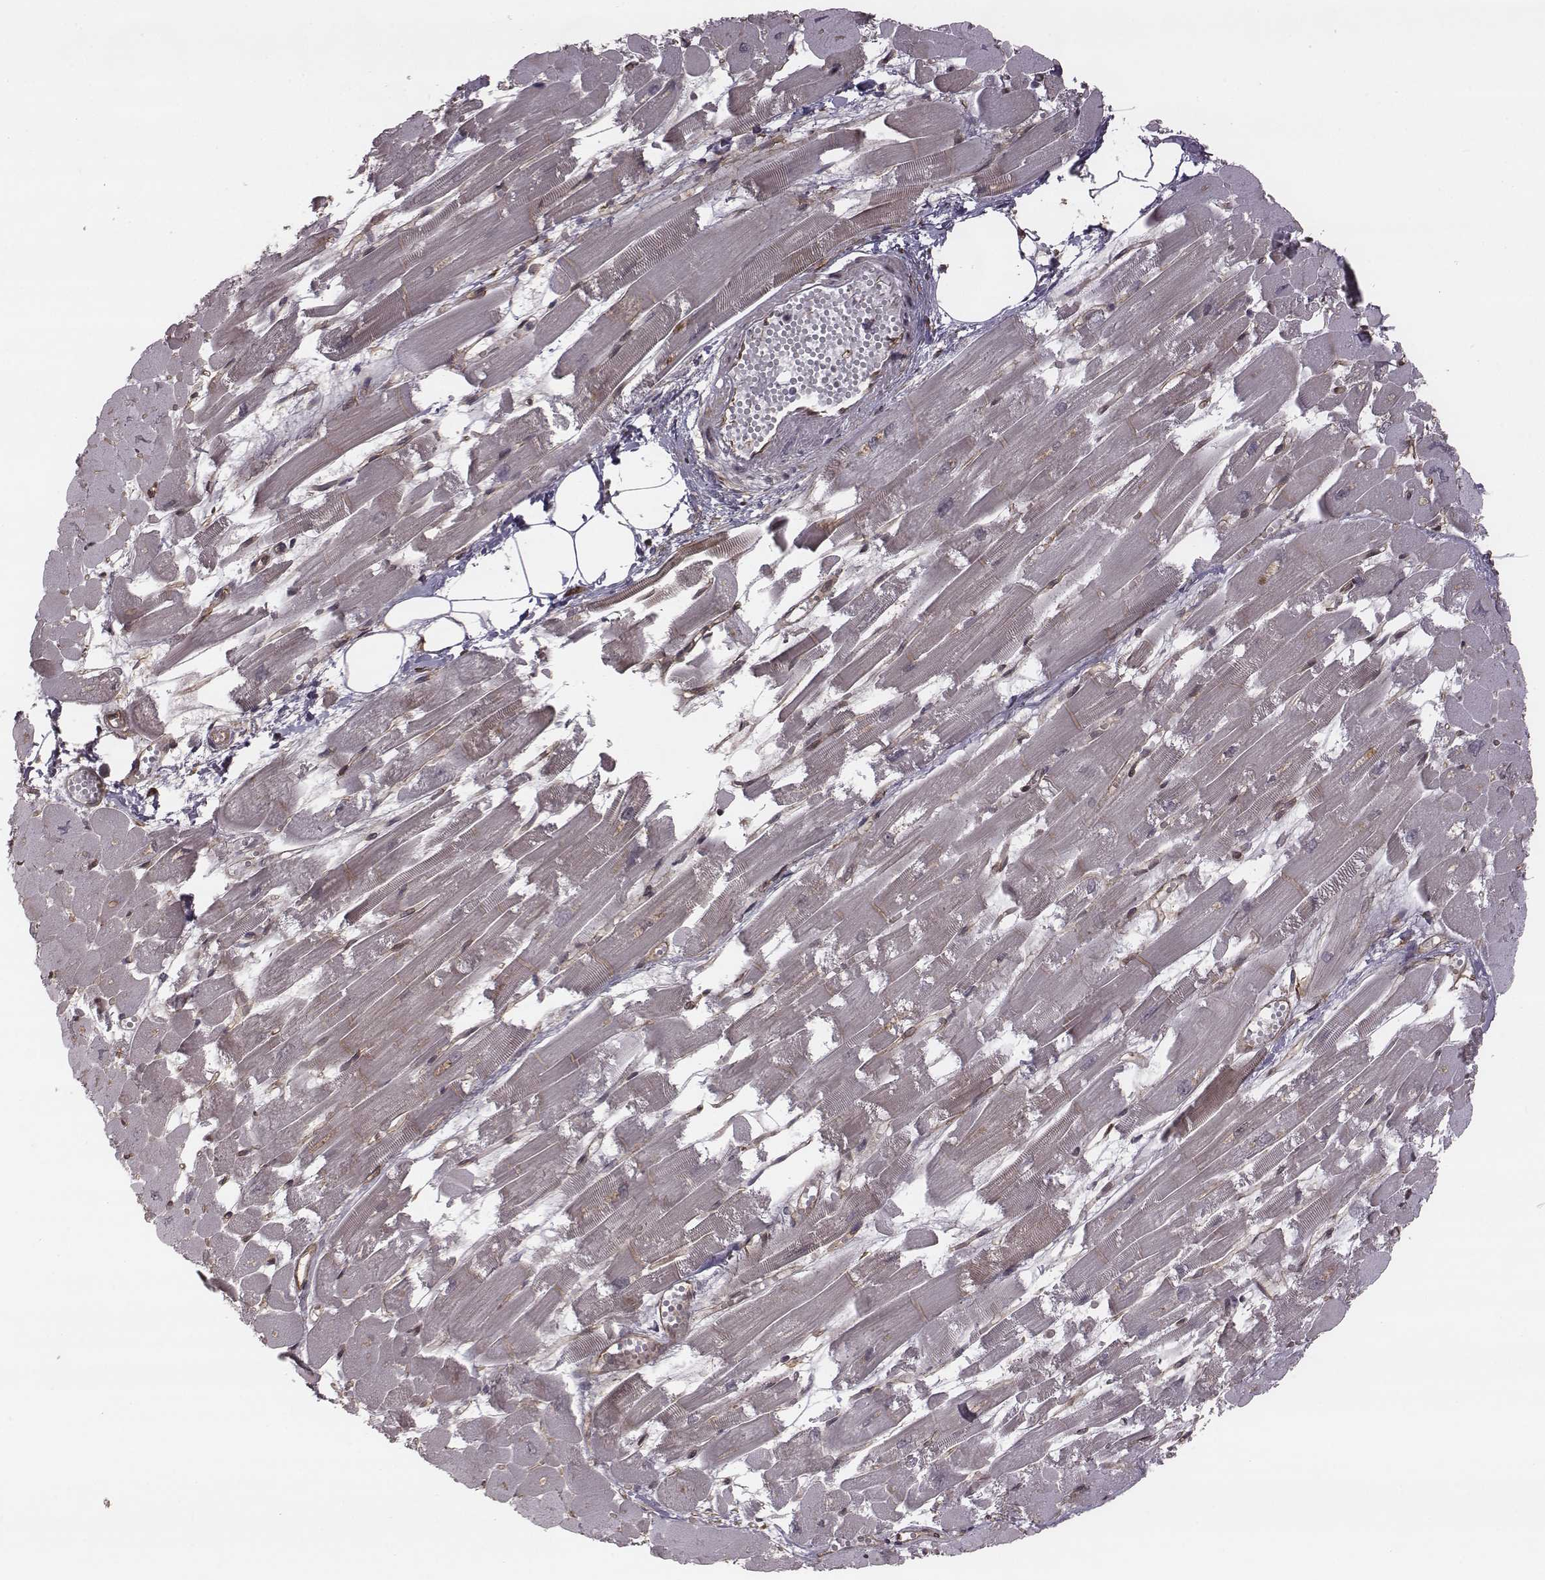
{"staining": {"intensity": "moderate", "quantity": "25%-75%", "location": "nuclear"}, "tissue": "heart muscle", "cell_type": "Cardiomyocytes", "image_type": "normal", "snomed": [{"axis": "morphology", "description": "Normal tissue, NOS"}, {"axis": "topography", "description": "Heart"}], "caption": "Protein expression analysis of unremarkable heart muscle demonstrates moderate nuclear positivity in about 25%-75% of cardiomyocytes. (IHC, brightfield microscopy, high magnification).", "gene": "RPL3", "patient": {"sex": "female", "age": 52}}